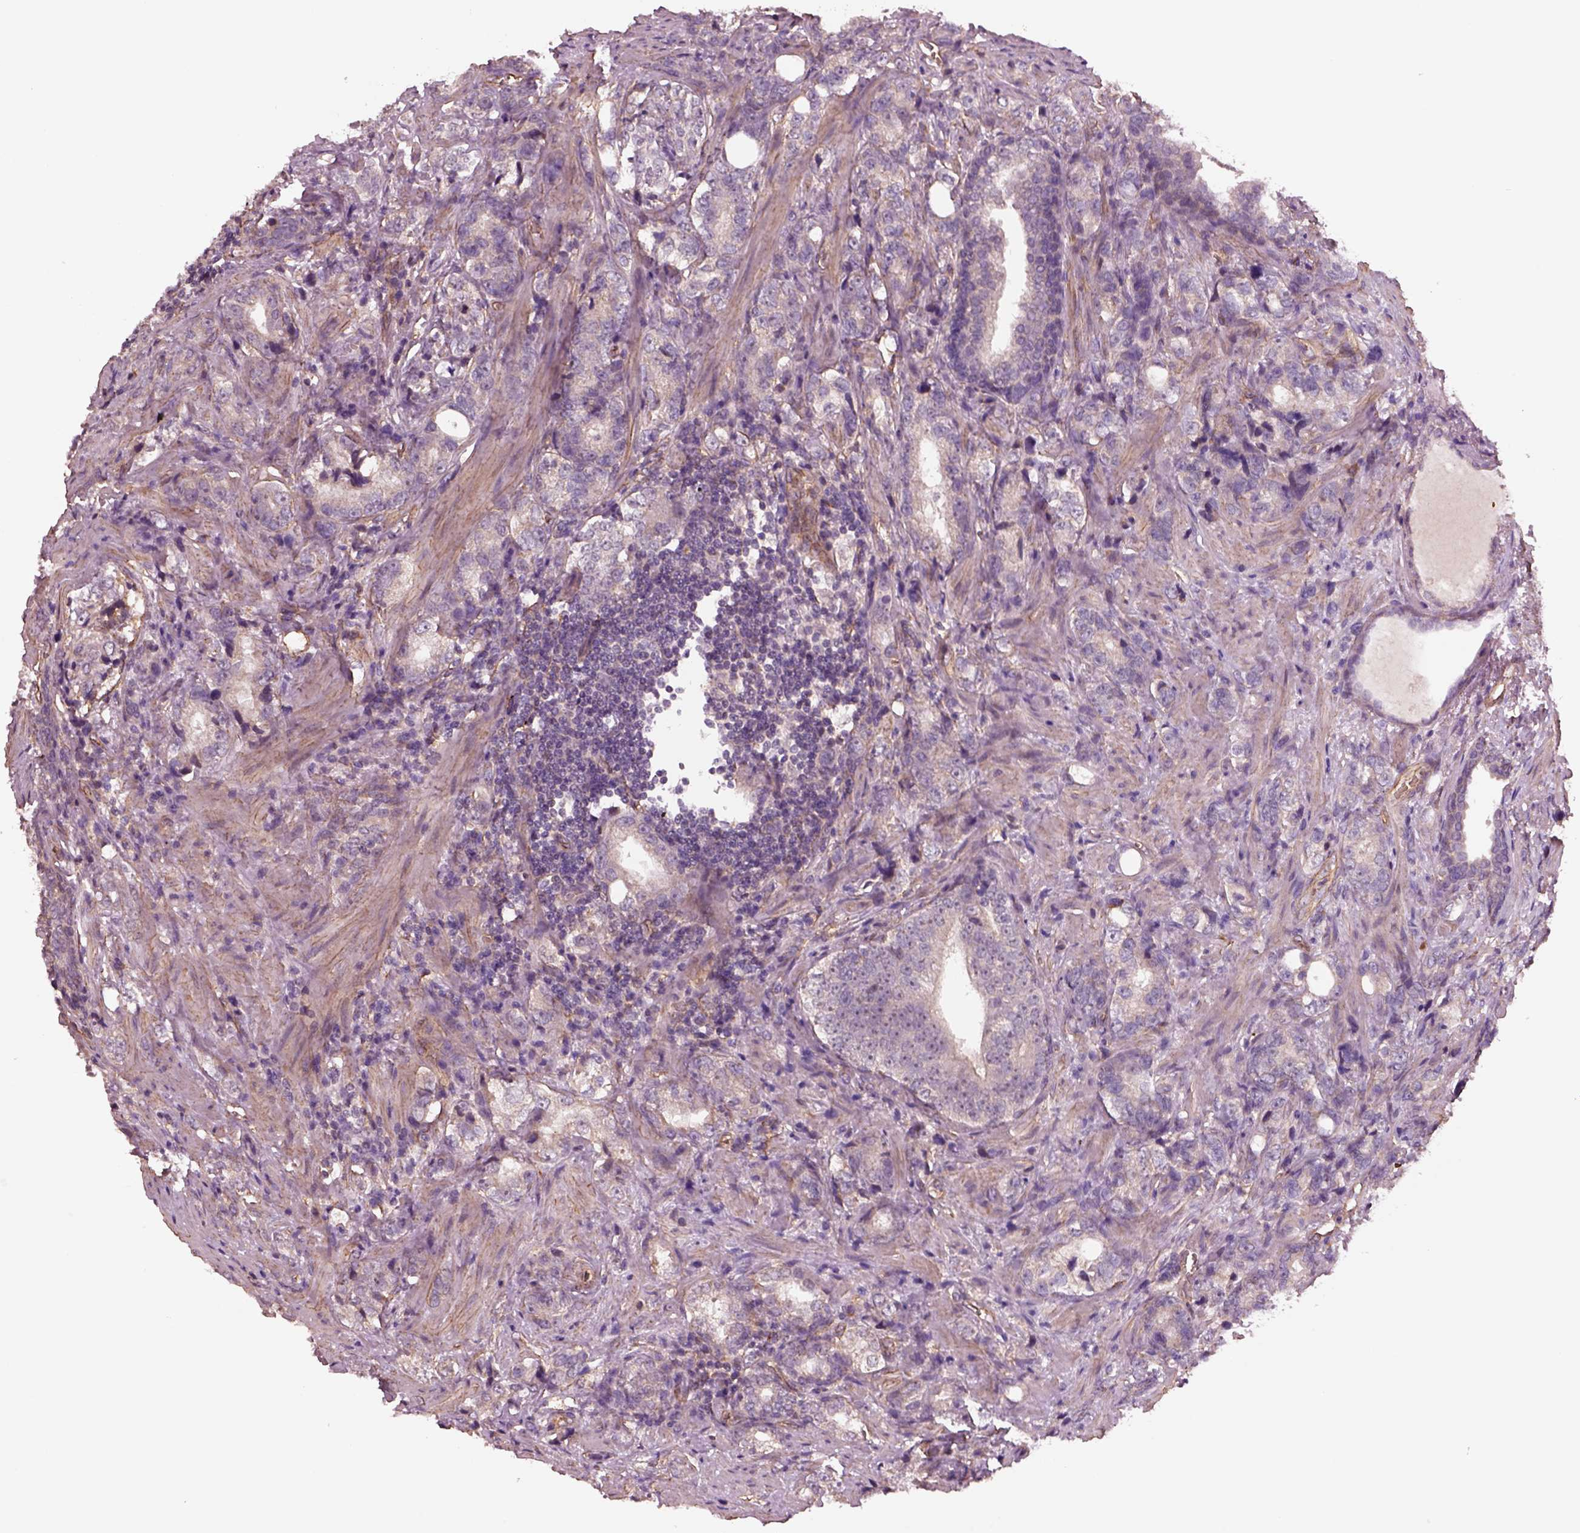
{"staining": {"intensity": "negative", "quantity": "none", "location": "none"}, "tissue": "prostate cancer", "cell_type": "Tumor cells", "image_type": "cancer", "snomed": [{"axis": "morphology", "description": "Adenocarcinoma, NOS"}, {"axis": "topography", "description": "Prostate and seminal vesicle, NOS"}], "caption": "A micrograph of prostate cancer (adenocarcinoma) stained for a protein shows no brown staining in tumor cells.", "gene": "HTR1B", "patient": {"sex": "male", "age": 63}}